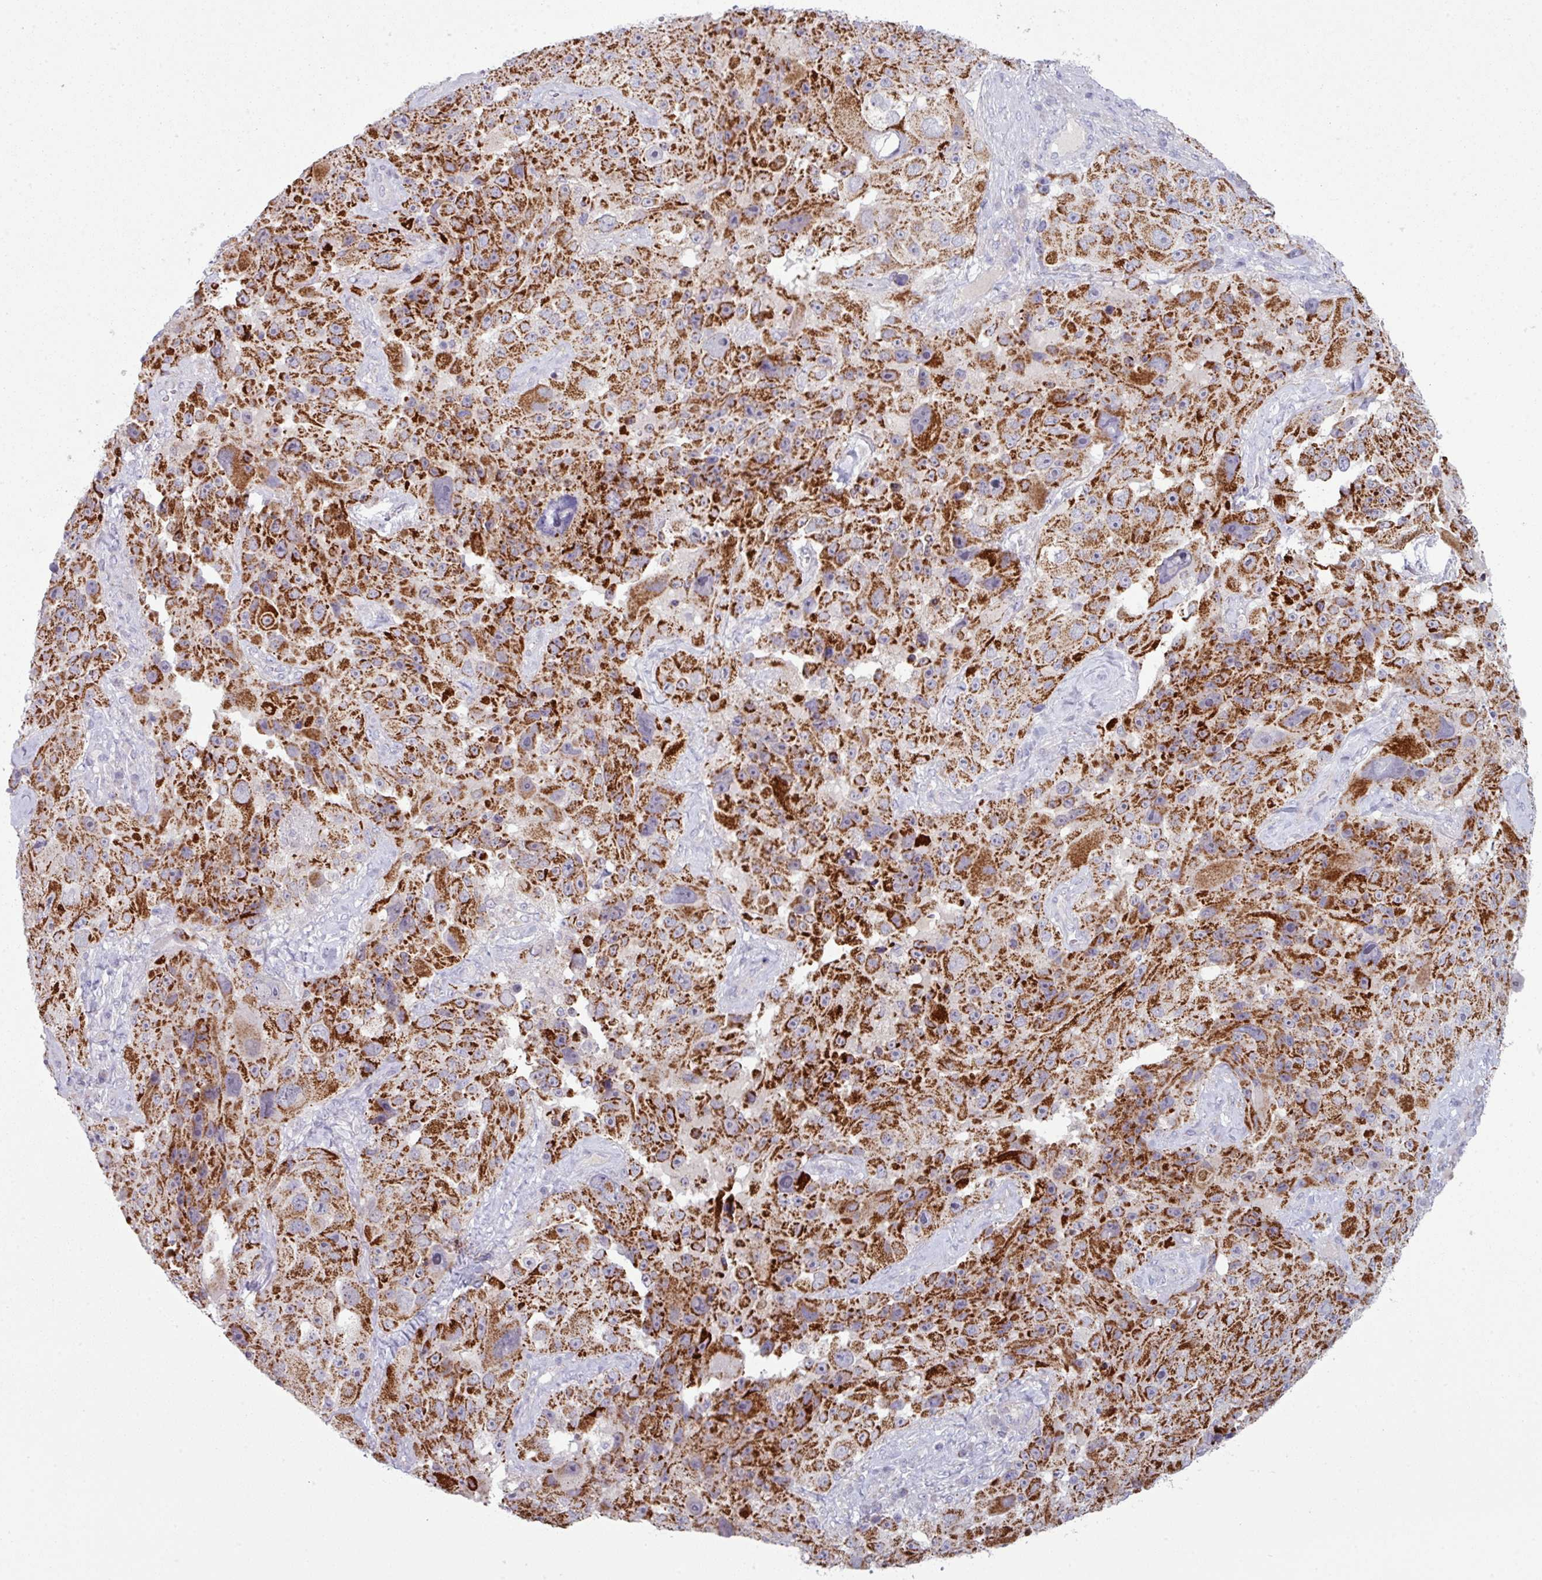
{"staining": {"intensity": "strong", "quantity": ">75%", "location": "cytoplasmic/membranous"}, "tissue": "melanoma", "cell_type": "Tumor cells", "image_type": "cancer", "snomed": [{"axis": "morphology", "description": "Malignant melanoma, Metastatic site"}, {"axis": "topography", "description": "Lymph node"}], "caption": "Tumor cells exhibit high levels of strong cytoplasmic/membranous positivity in about >75% of cells in human melanoma.", "gene": "ZNF615", "patient": {"sex": "male", "age": 62}}